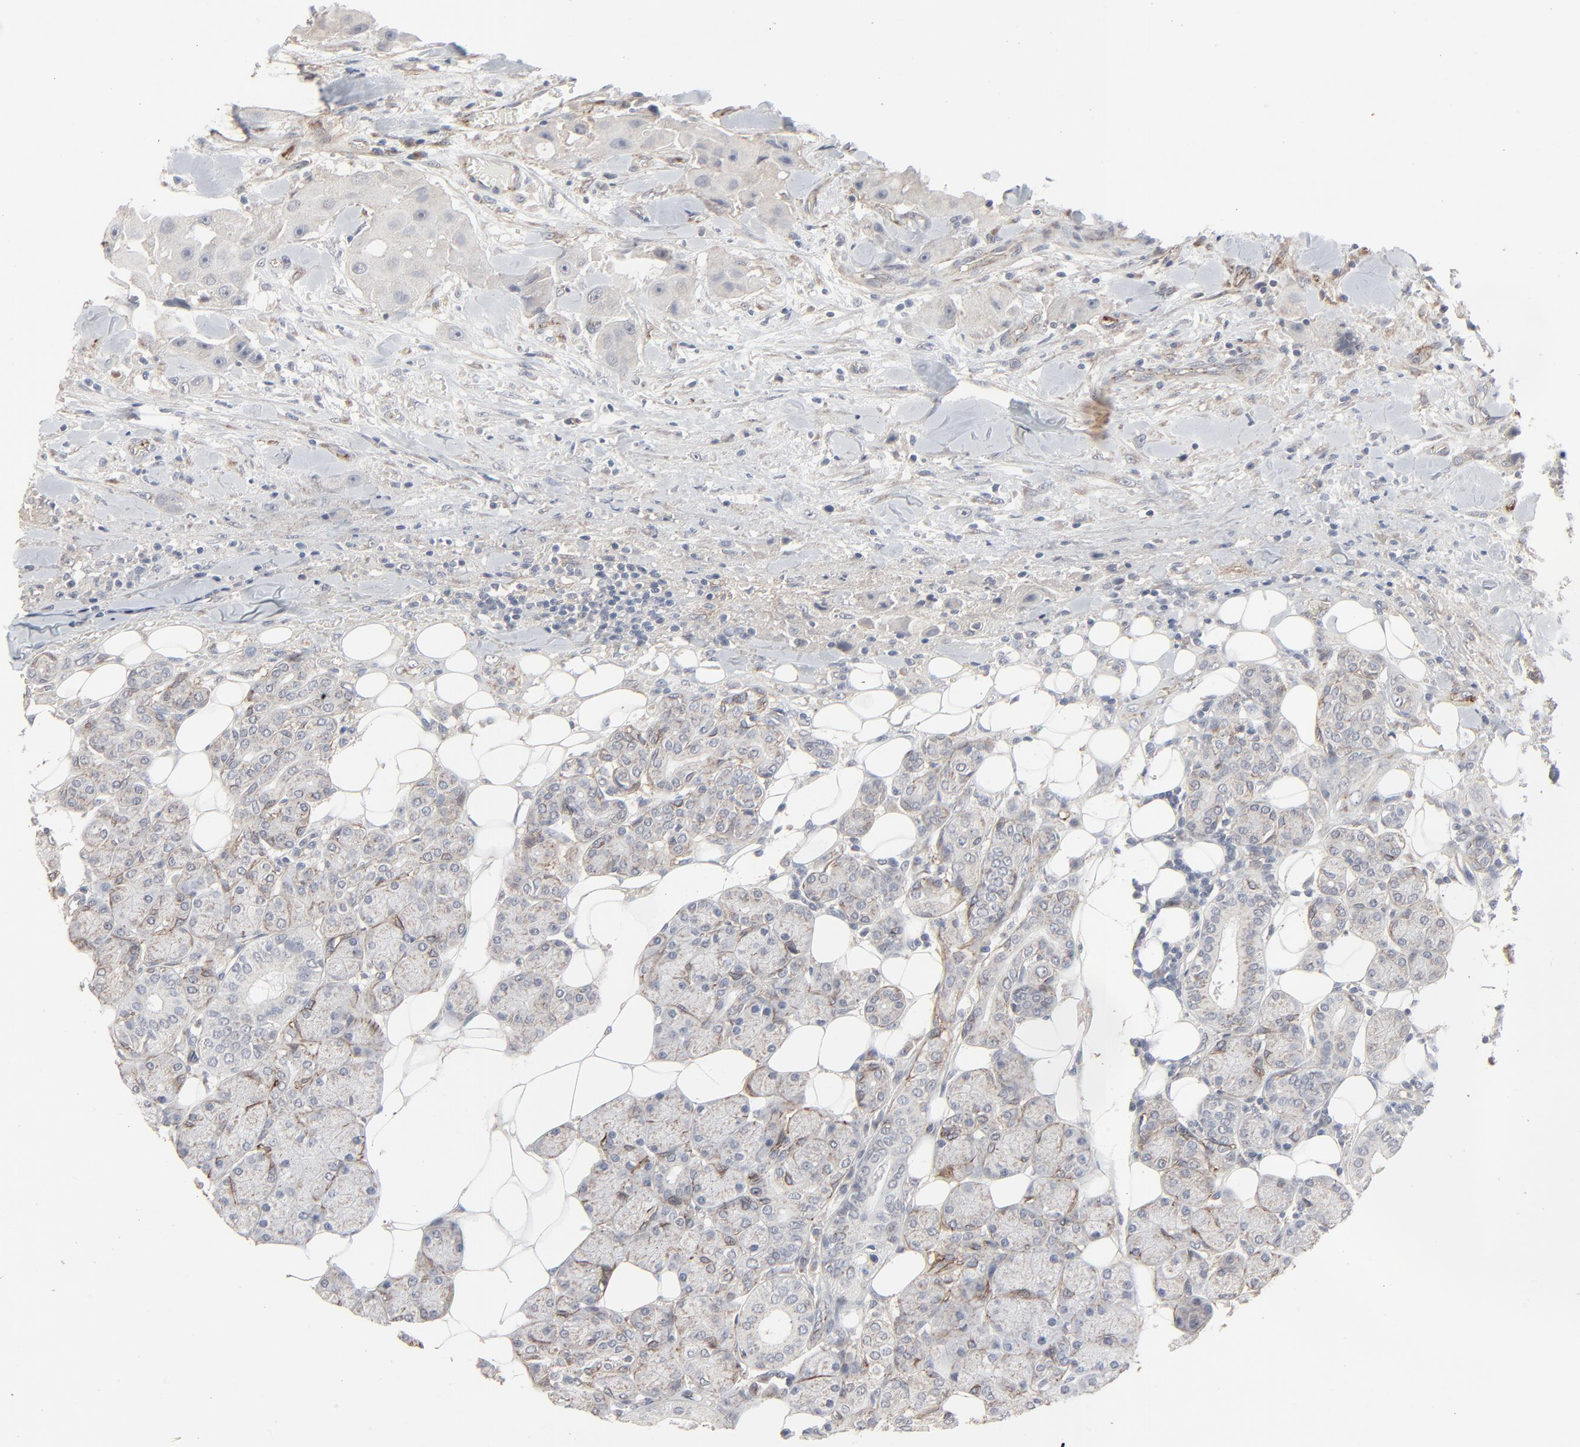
{"staining": {"intensity": "negative", "quantity": "none", "location": "none"}, "tissue": "head and neck cancer", "cell_type": "Tumor cells", "image_type": "cancer", "snomed": [{"axis": "morphology", "description": "Normal tissue, NOS"}, {"axis": "morphology", "description": "Adenocarcinoma, NOS"}, {"axis": "topography", "description": "Salivary gland"}, {"axis": "topography", "description": "Head-Neck"}], "caption": "The photomicrograph reveals no staining of tumor cells in head and neck adenocarcinoma. (Stains: DAB (3,3'-diaminobenzidine) IHC with hematoxylin counter stain, Microscopy: brightfield microscopy at high magnification).", "gene": "JAM3", "patient": {"sex": "male", "age": 80}}